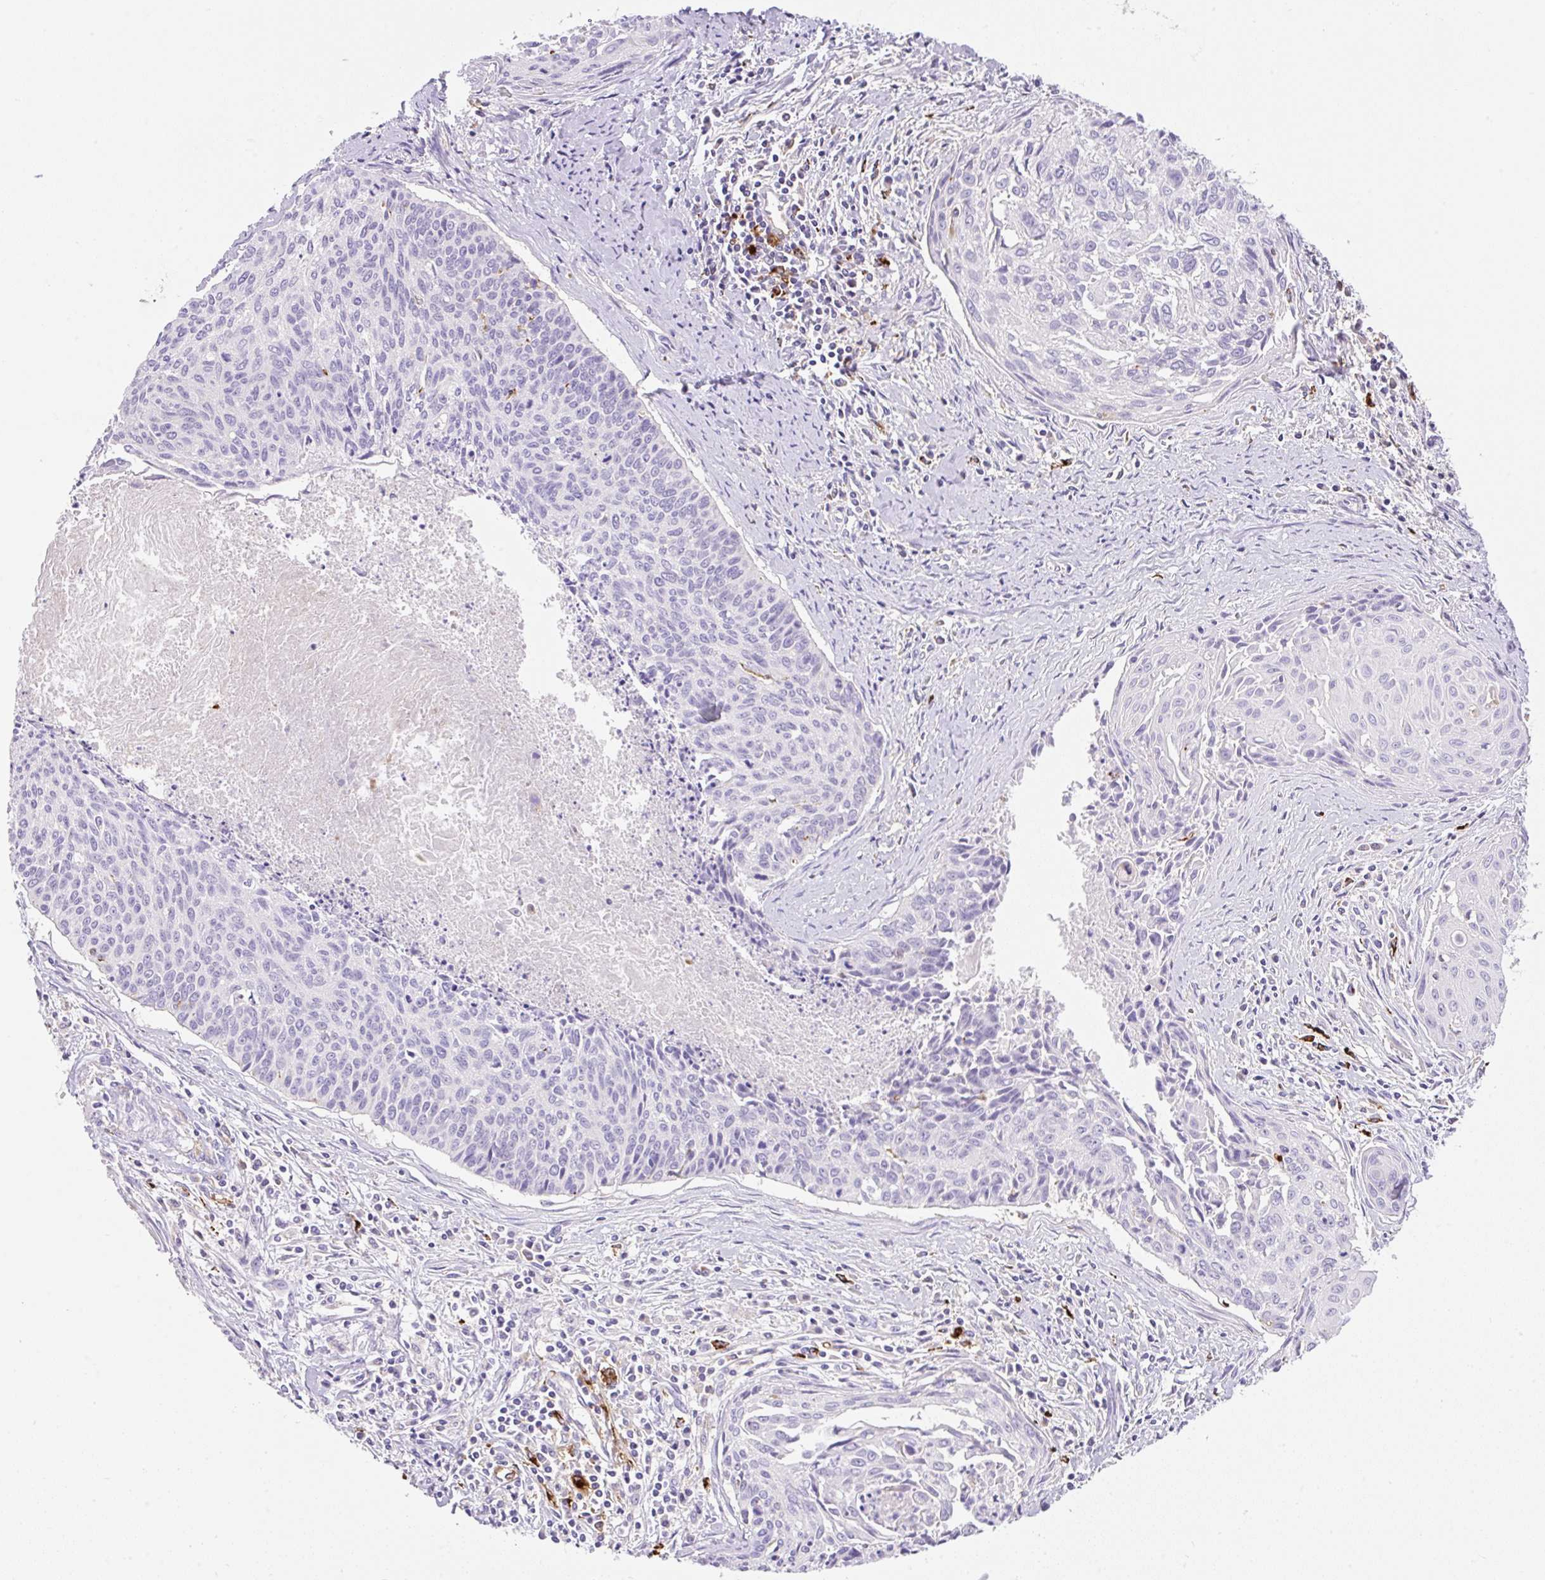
{"staining": {"intensity": "negative", "quantity": "none", "location": "none"}, "tissue": "cervical cancer", "cell_type": "Tumor cells", "image_type": "cancer", "snomed": [{"axis": "morphology", "description": "Squamous cell carcinoma, NOS"}, {"axis": "topography", "description": "Cervix"}], "caption": "Immunohistochemistry (IHC) histopathology image of neoplastic tissue: human cervical cancer stained with DAB reveals no significant protein expression in tumor cells.", "gene": "TDRD15", "patient": {"sex": "female", "age": 55}}